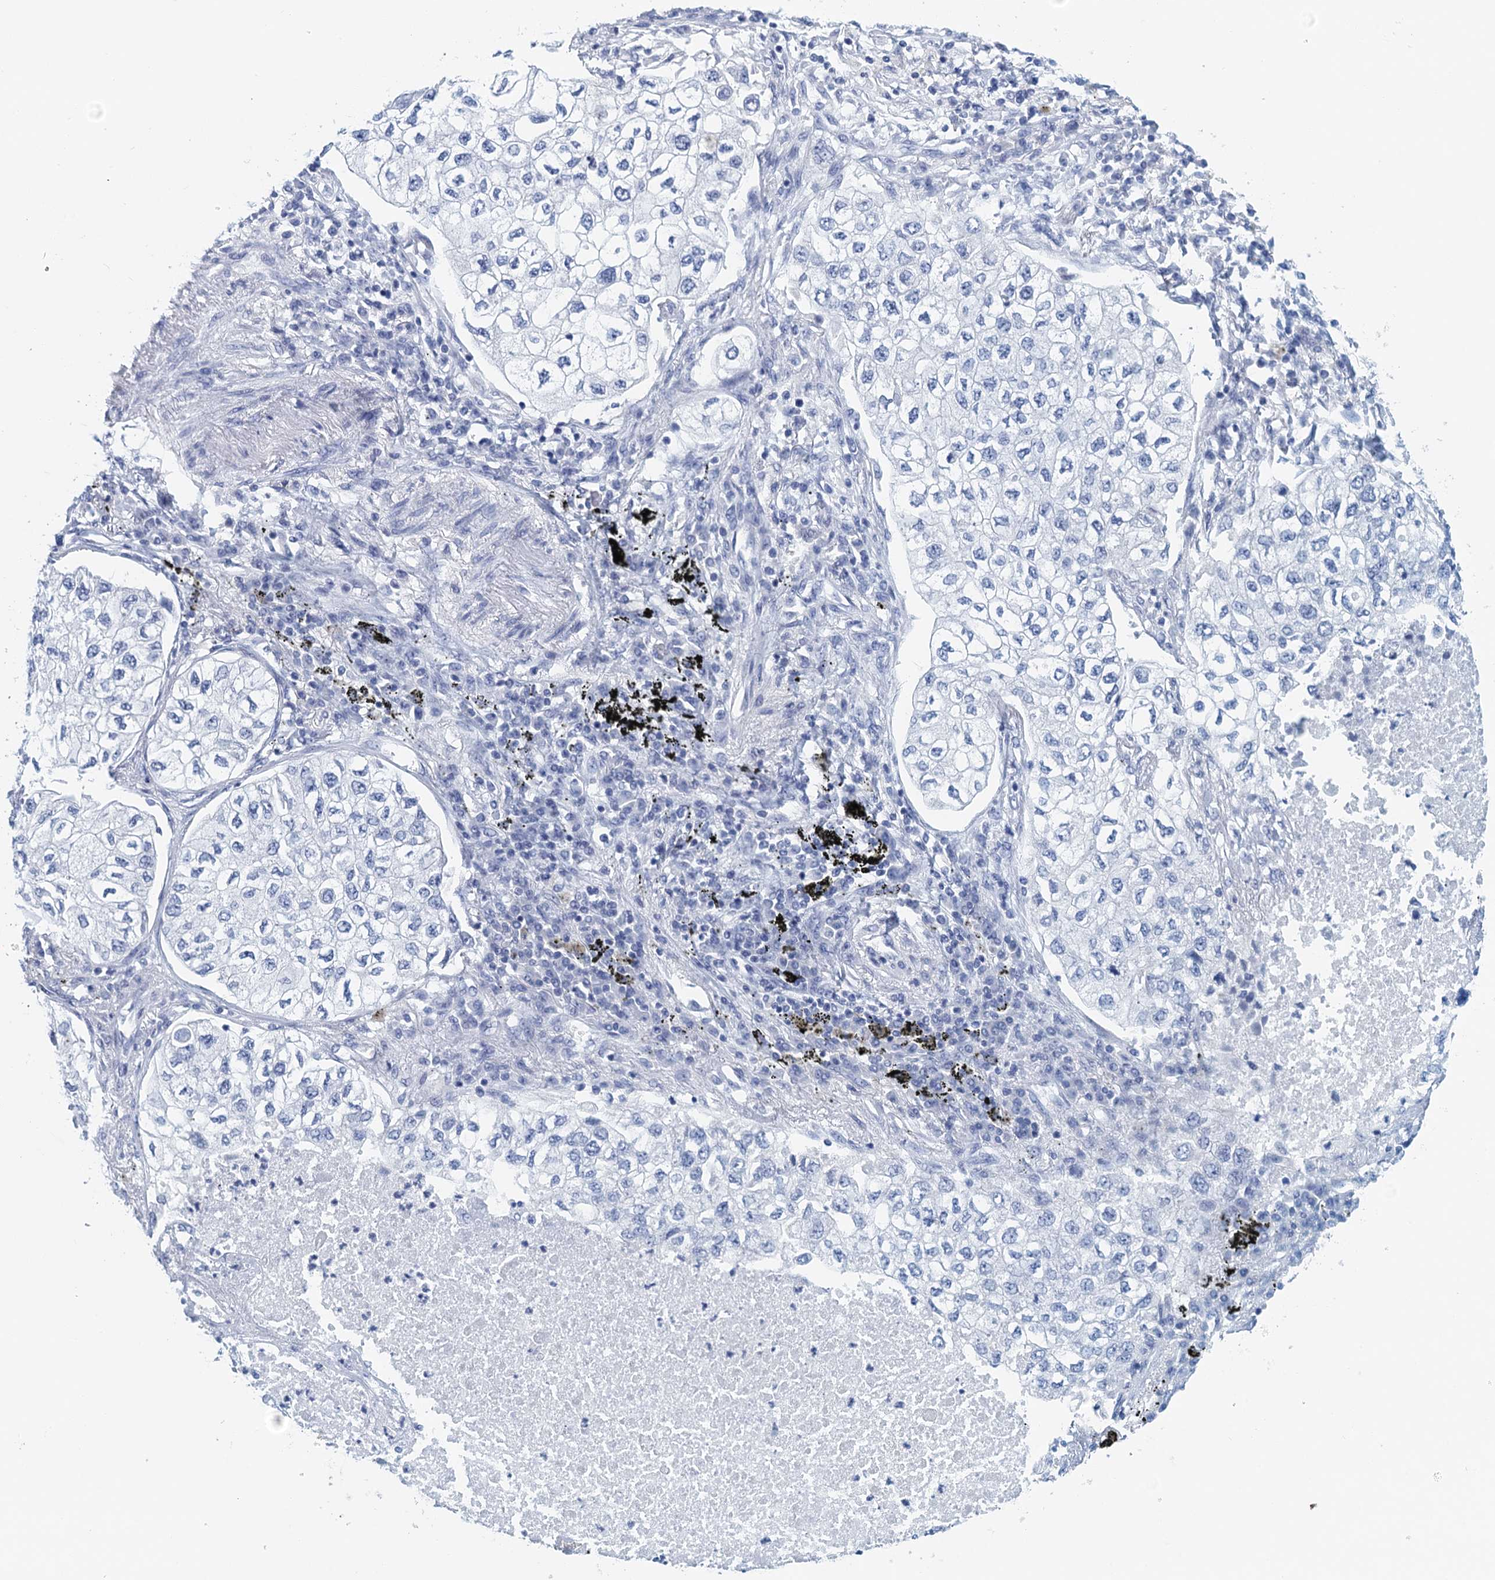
{"staining": {"intensity": "negative", "quantity": "none", "location": "none"}, "tissue": "lung cancer", "cell_type": "Tumor cells", "image_type": "cancer", "snomed": [{"axis": "morphology", "description": "Adenocarcinoma, NOS"}, {"axis": "topography", "description": "Lung"}], "caption": "An image of lung cancer stained for a protein reveals no brown staining in tumor cells.", "gene": "CYP51A1", "patient": {"sex": "male", "age": 63}}